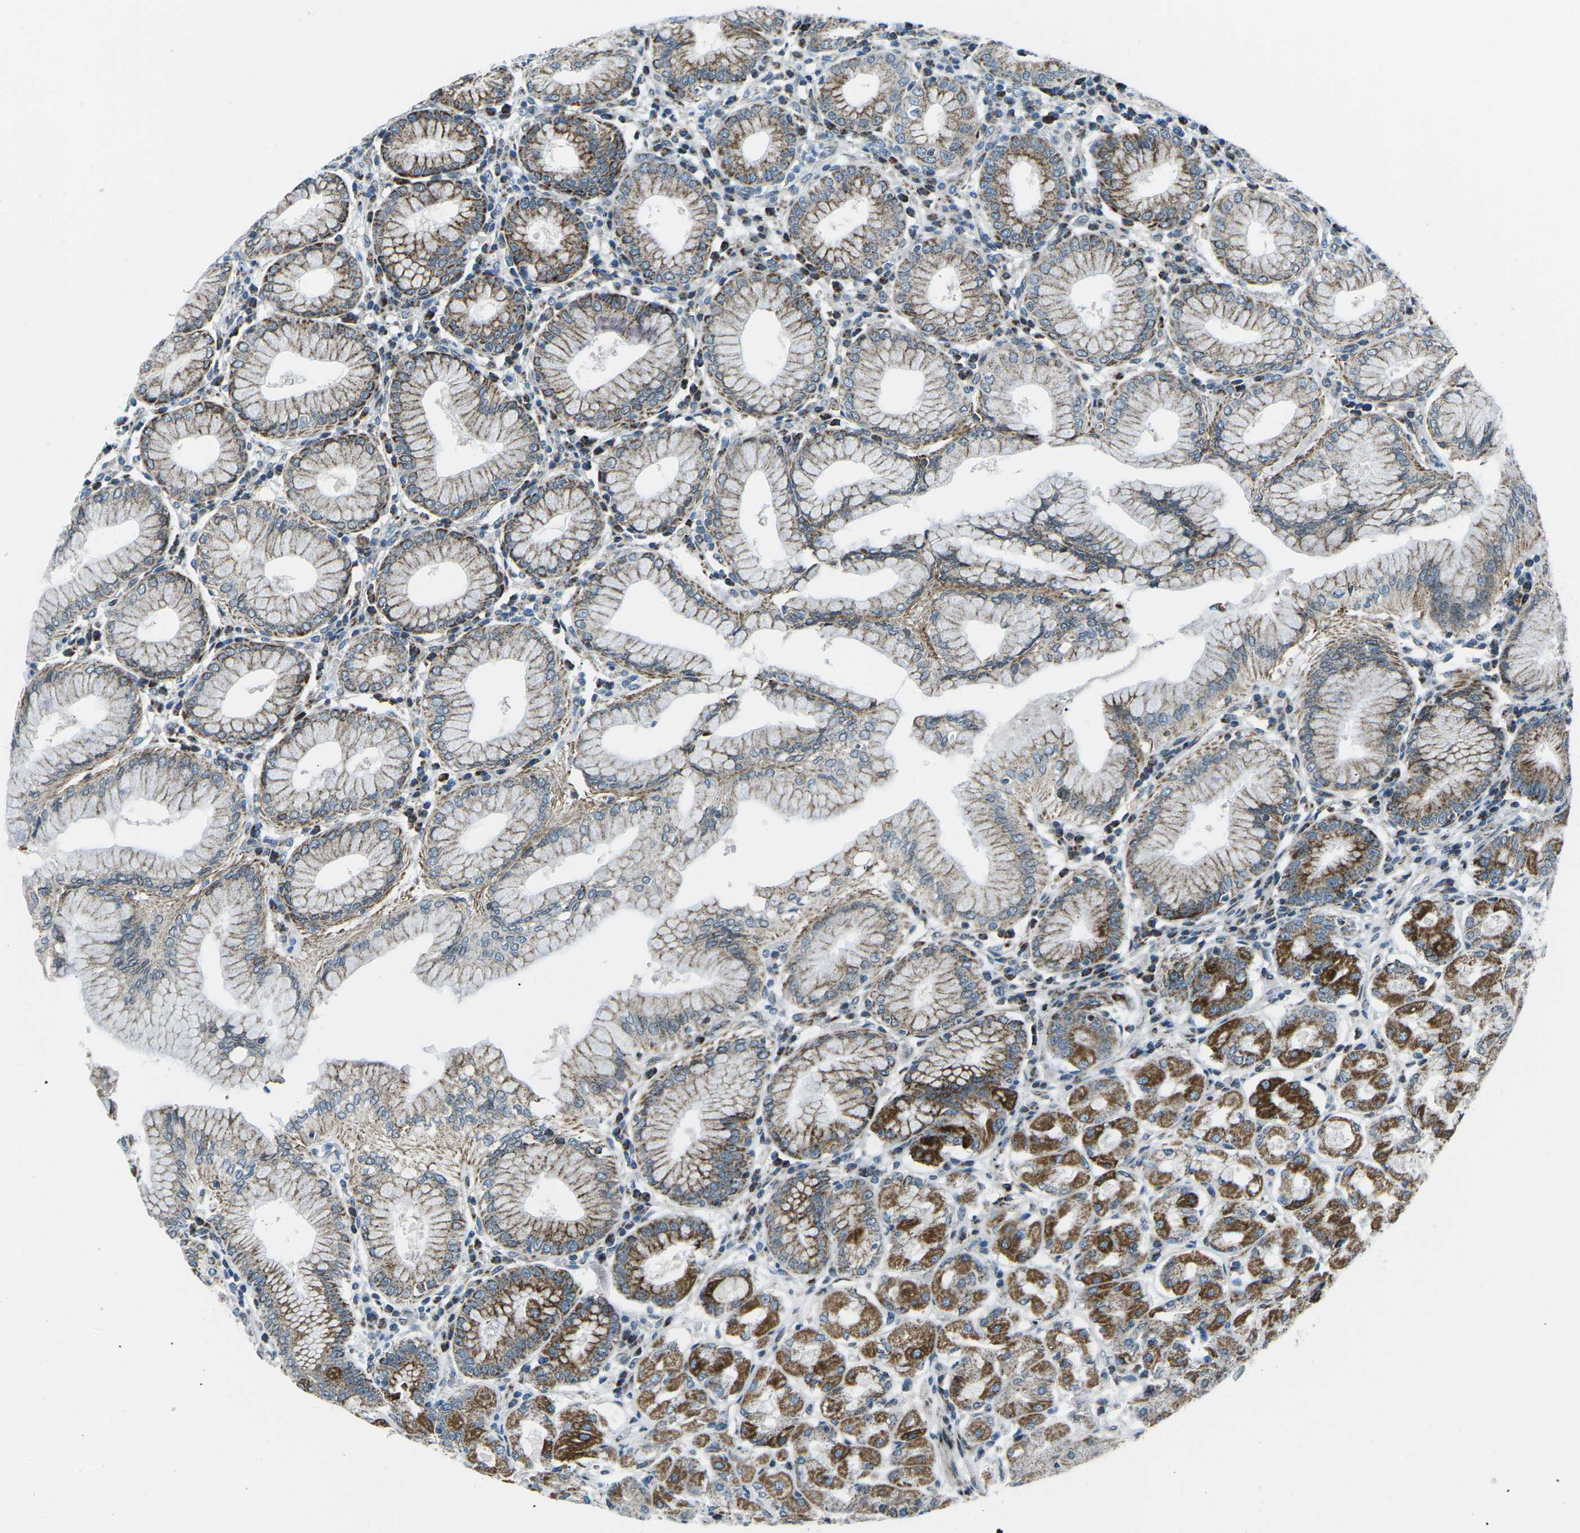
{"staining": {"intensity": "moderate", "quantity": ">75%", "location": "cytoplasmic/membranous"}, "tissue": "stomach", "cell_type": "Glandular cells", "image_type": "normal", "snomed": [{"axis": "morphology", "description": "Normal tissue, NOS"}, {"axis": "topography", "description": "Stomach"}, {"axis": "topography", "description": "Stomach, lower"}], "caption": "A high-resolution photomicrograph shows IHC staining of unremarkable stomach, which demonstrates moderate cytoplasmic/membranous staining in about >75% of glandular cells.", "gene": "RFESD", "patient": {"sex": "female", "age": 56}}